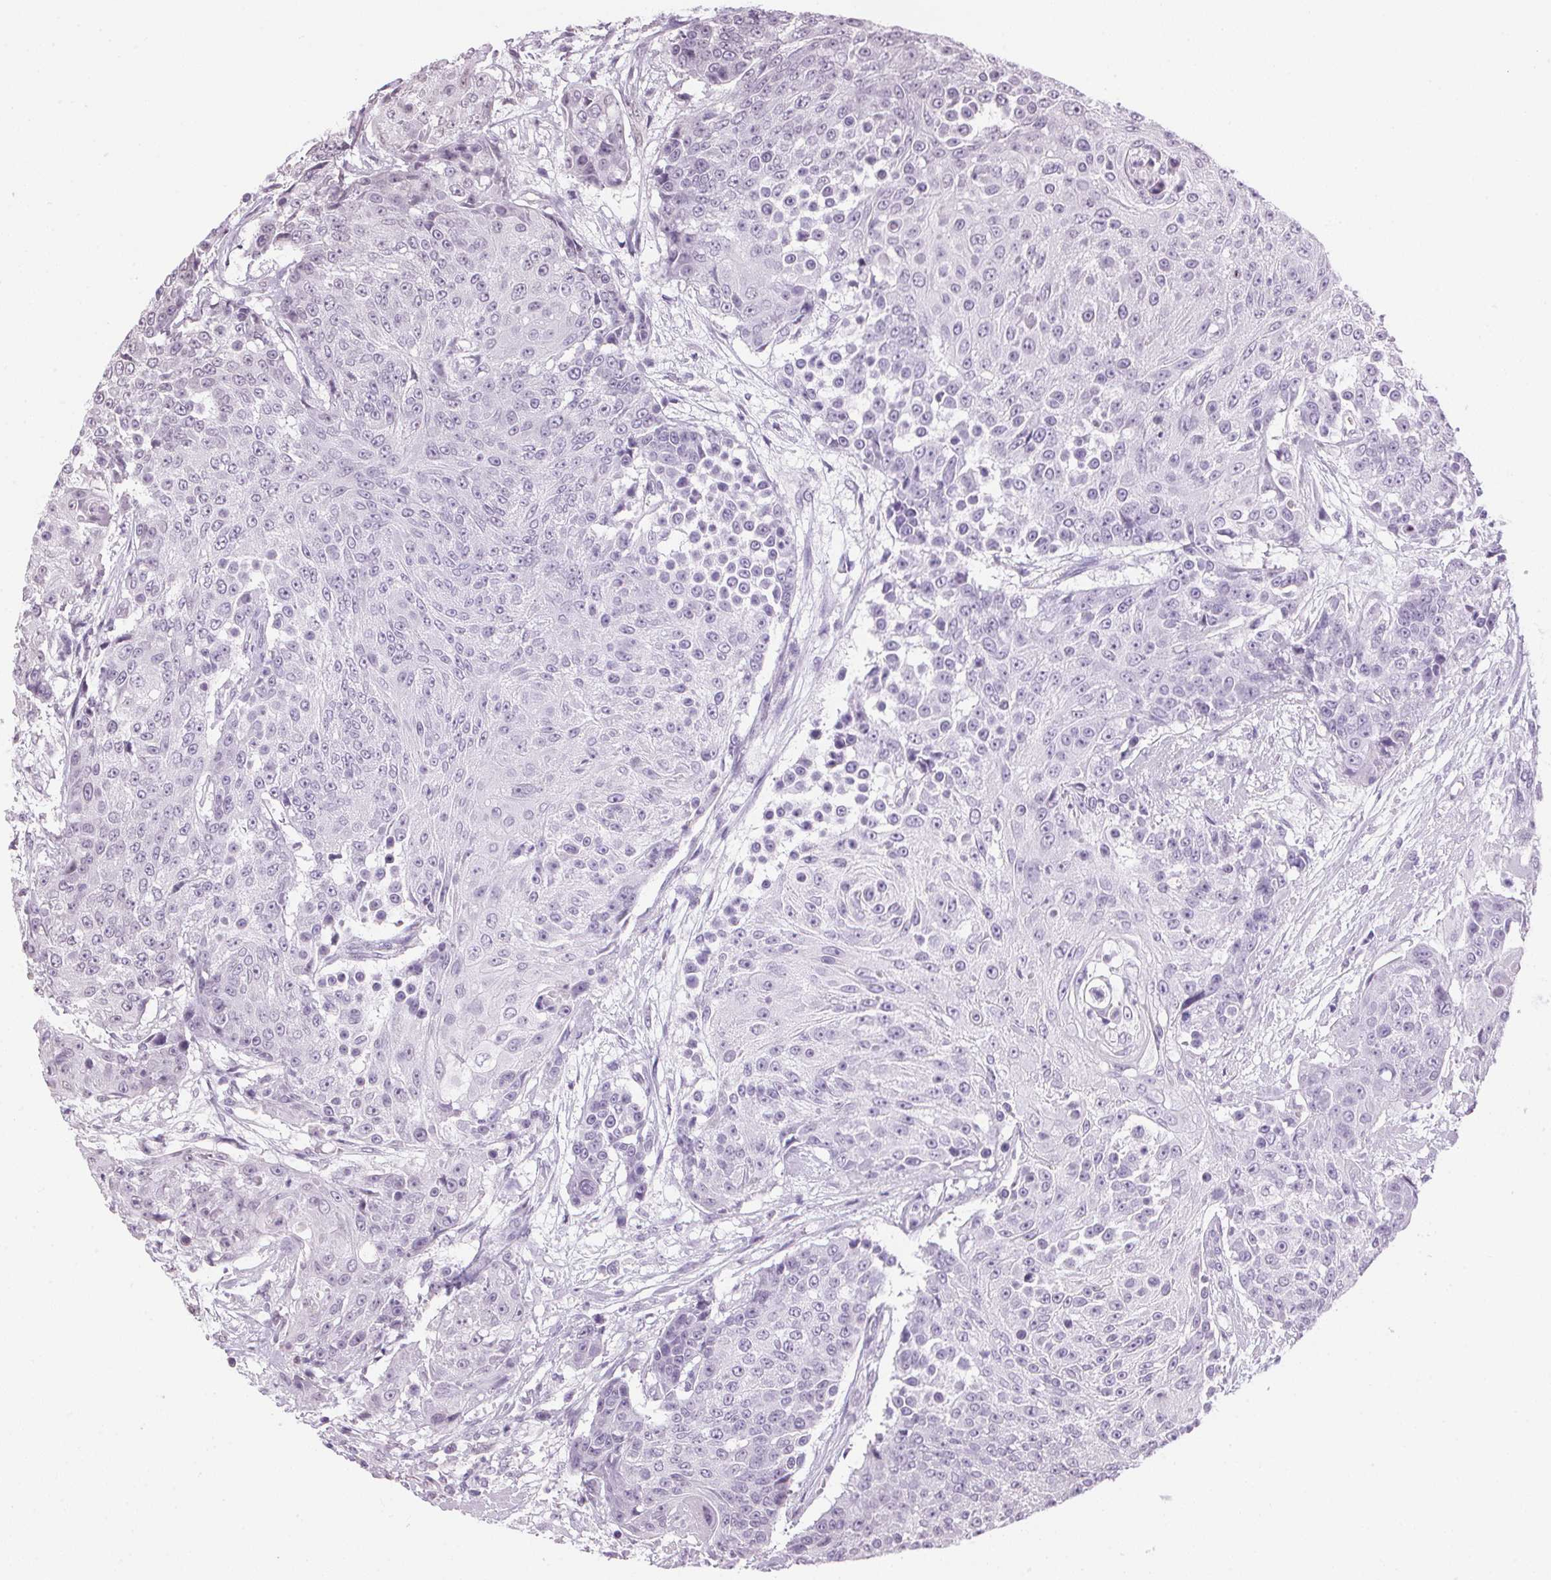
{"staining": {"intensity": "negative", "quantity": "none", "location": "none"}, "tissue": "urothelial cancer", "cell_type": "Tumor cells", "image_type": "cancer", "snomed": [{"axis": "morphology", "description": "Urothelial carcinoma, High grade"}, {"axis": "topography", "description": "Urinary bladder"}], "caption": "IHC image of urothelial cancer stained for a protein (brown), which shows no staining in tumor cells. The staining was performed using DAB to visualize the protein expression in brown, while the nuclei were stained in blue with hematoxylin (Magnification: 20x).", "gene": "TMEM175", "patient": {"sex": "female", "age": 63}}